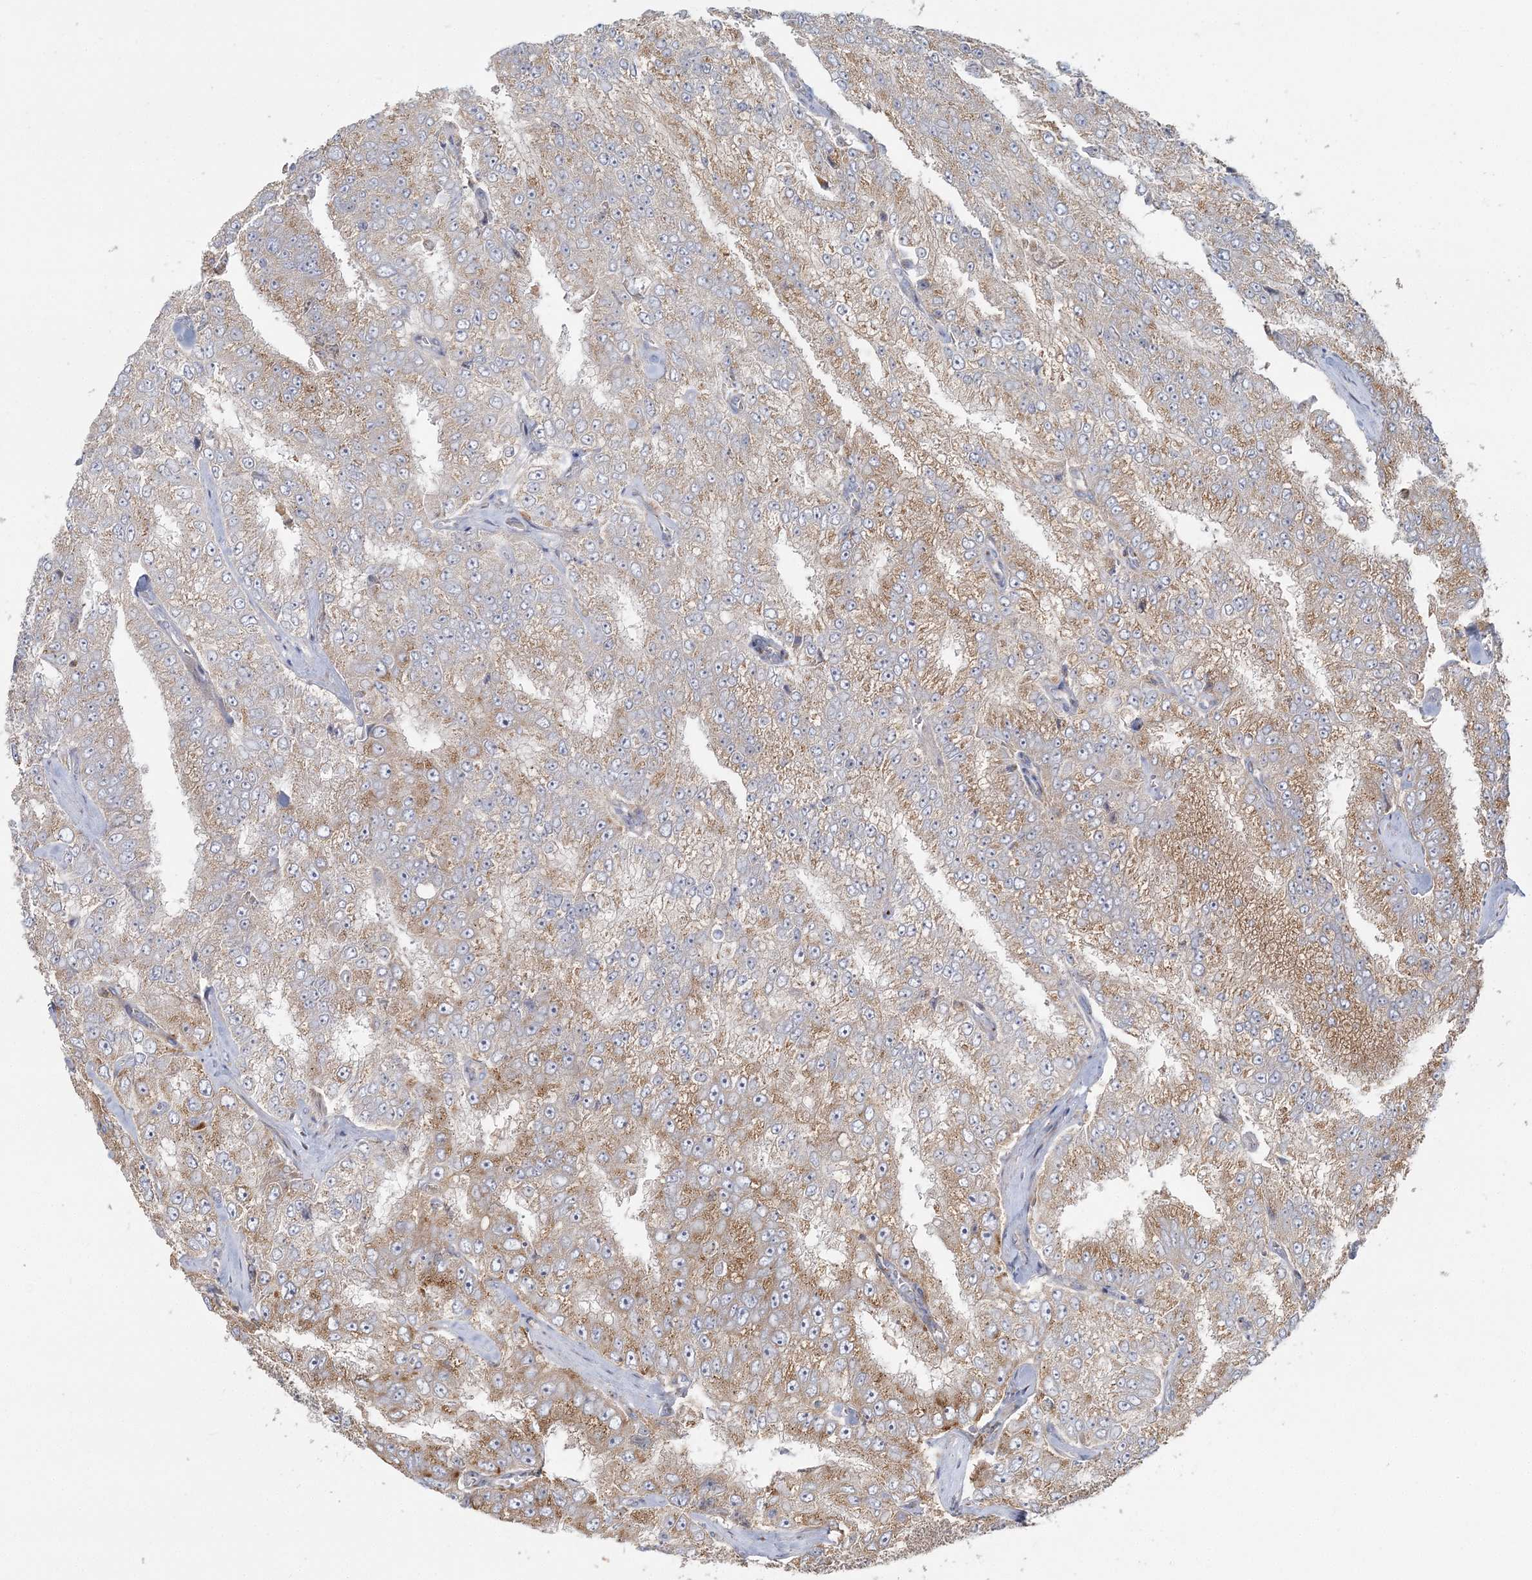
{"staining": {"intensity": "moderate", "quantity": ">75%", "location": "cytoplasmic/membranous"}, "tissue": "prostate cancer", "cell_type": "Tumor cells", "image_type": "cancer", "snomed": [{"axis": "morphology", "description": "Adenocarcinoma, High grade"}, {"axis": "topography", "description": "Prostate"}], "caption": "There is medium levels of moderate cytoplasmic/membranous expression in tumor cells of prostate adenocarcinoma (high-grade), as demonstrated by immunohistochemical staining (brown color).", "gene": "ABCC3", "patient": {"sex": "male", "age": 58}}